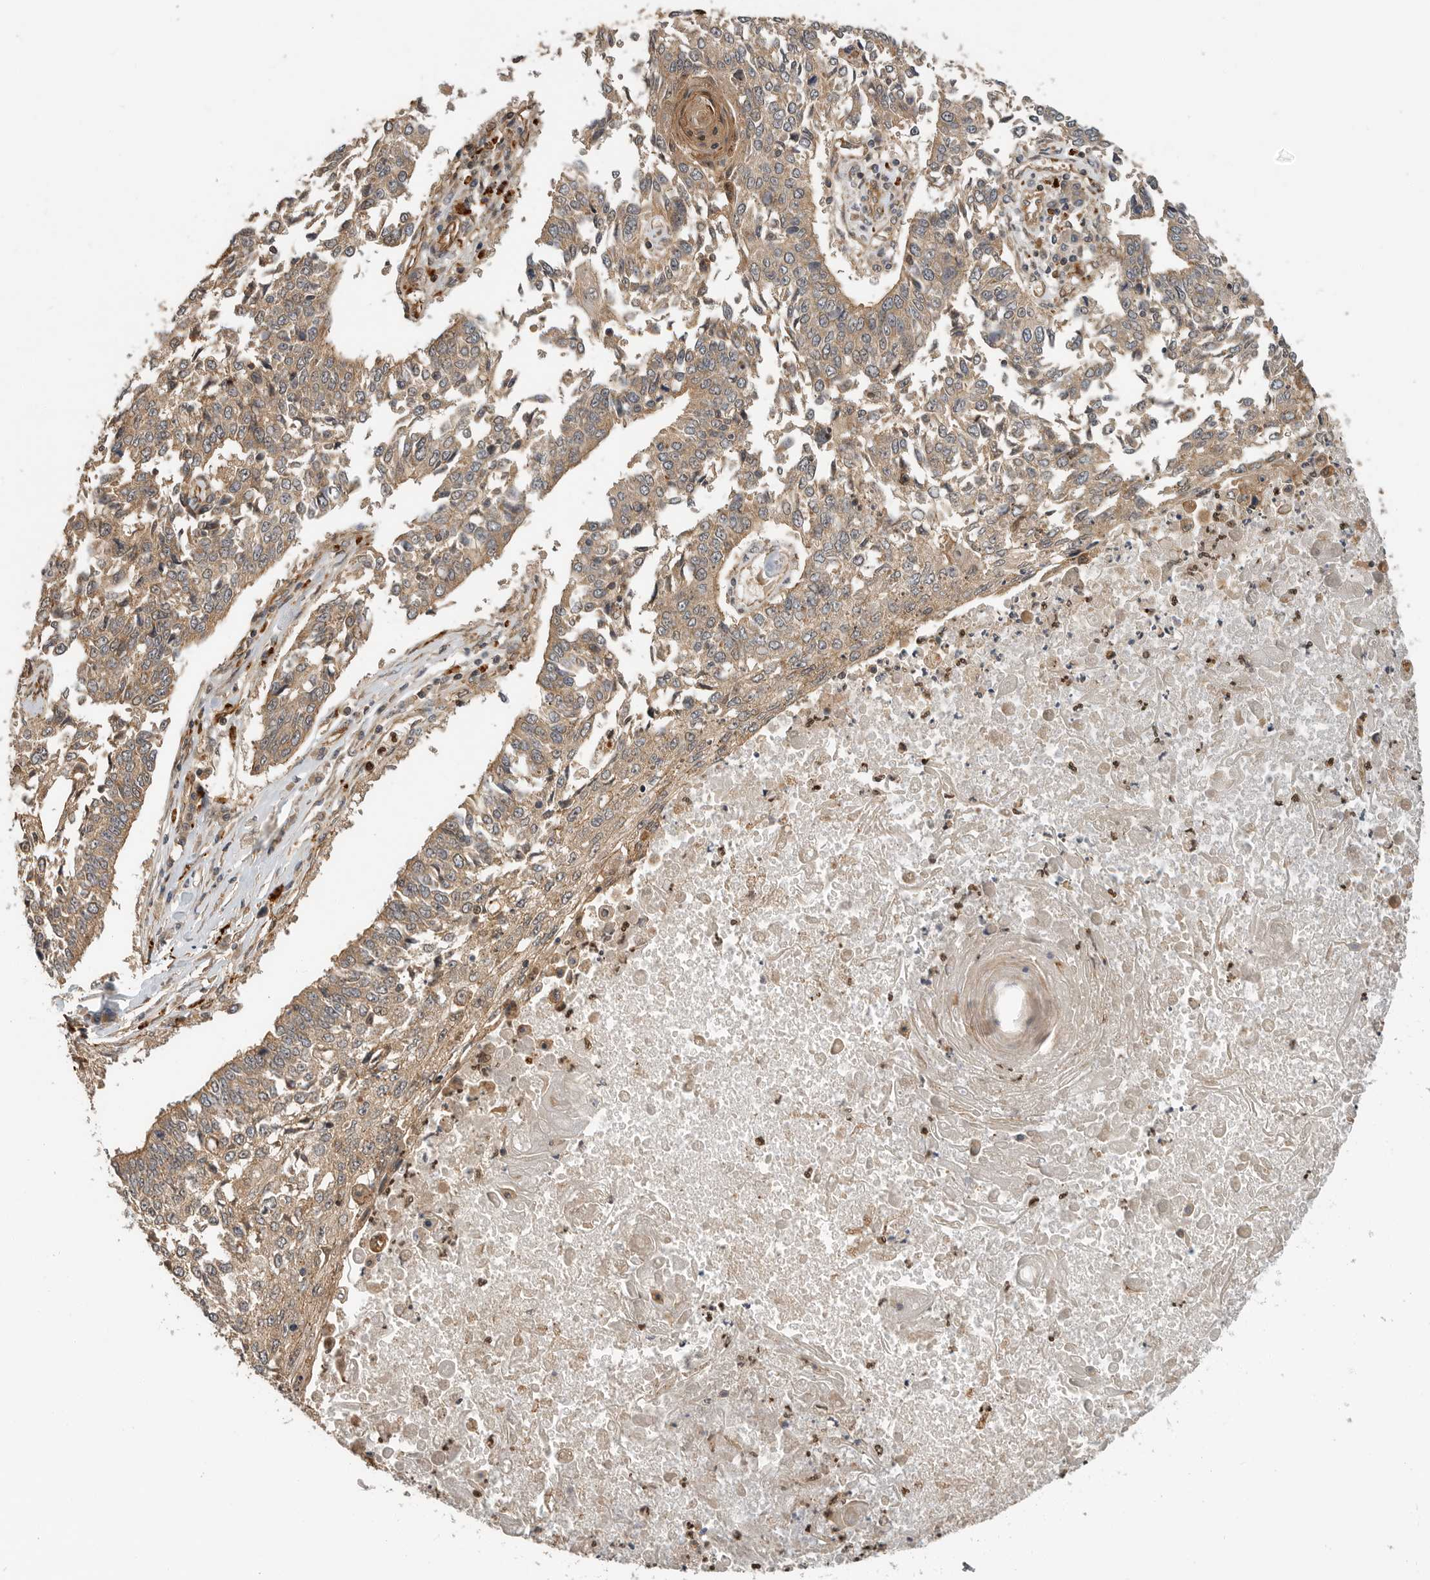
{"staining": {"intensity": "weak", "quantity": "25%-75%", "location": "cytoplasmic/membranous"}, "tissue": "lung cancer", "cell_type": "Tumor cells", "image_type": "cancer", "snomed": [{"axis": "morphology", "description": "Normal tissue, NOS"}, {"axis": "morphology", "description": "Squamous cell carcinoma, NOS"}, {"axis": "topography", "description": "Cartilage tissue"}, {"axis": "topography", "description": "Bronchus"}, {"axis": "topography", "description": "Lung"}, {"axis": "topography", "description": "Peripheral nerve tissue"}], "caption": "Immunohistochemical staining of lung squamous cell carcinoma reveals low levels of weak cytoplasmic/membranous positivity in about 25%-75% of tumor cells.", "gene": "STRAP", "patient": {"sex": "female", "age": 49}}